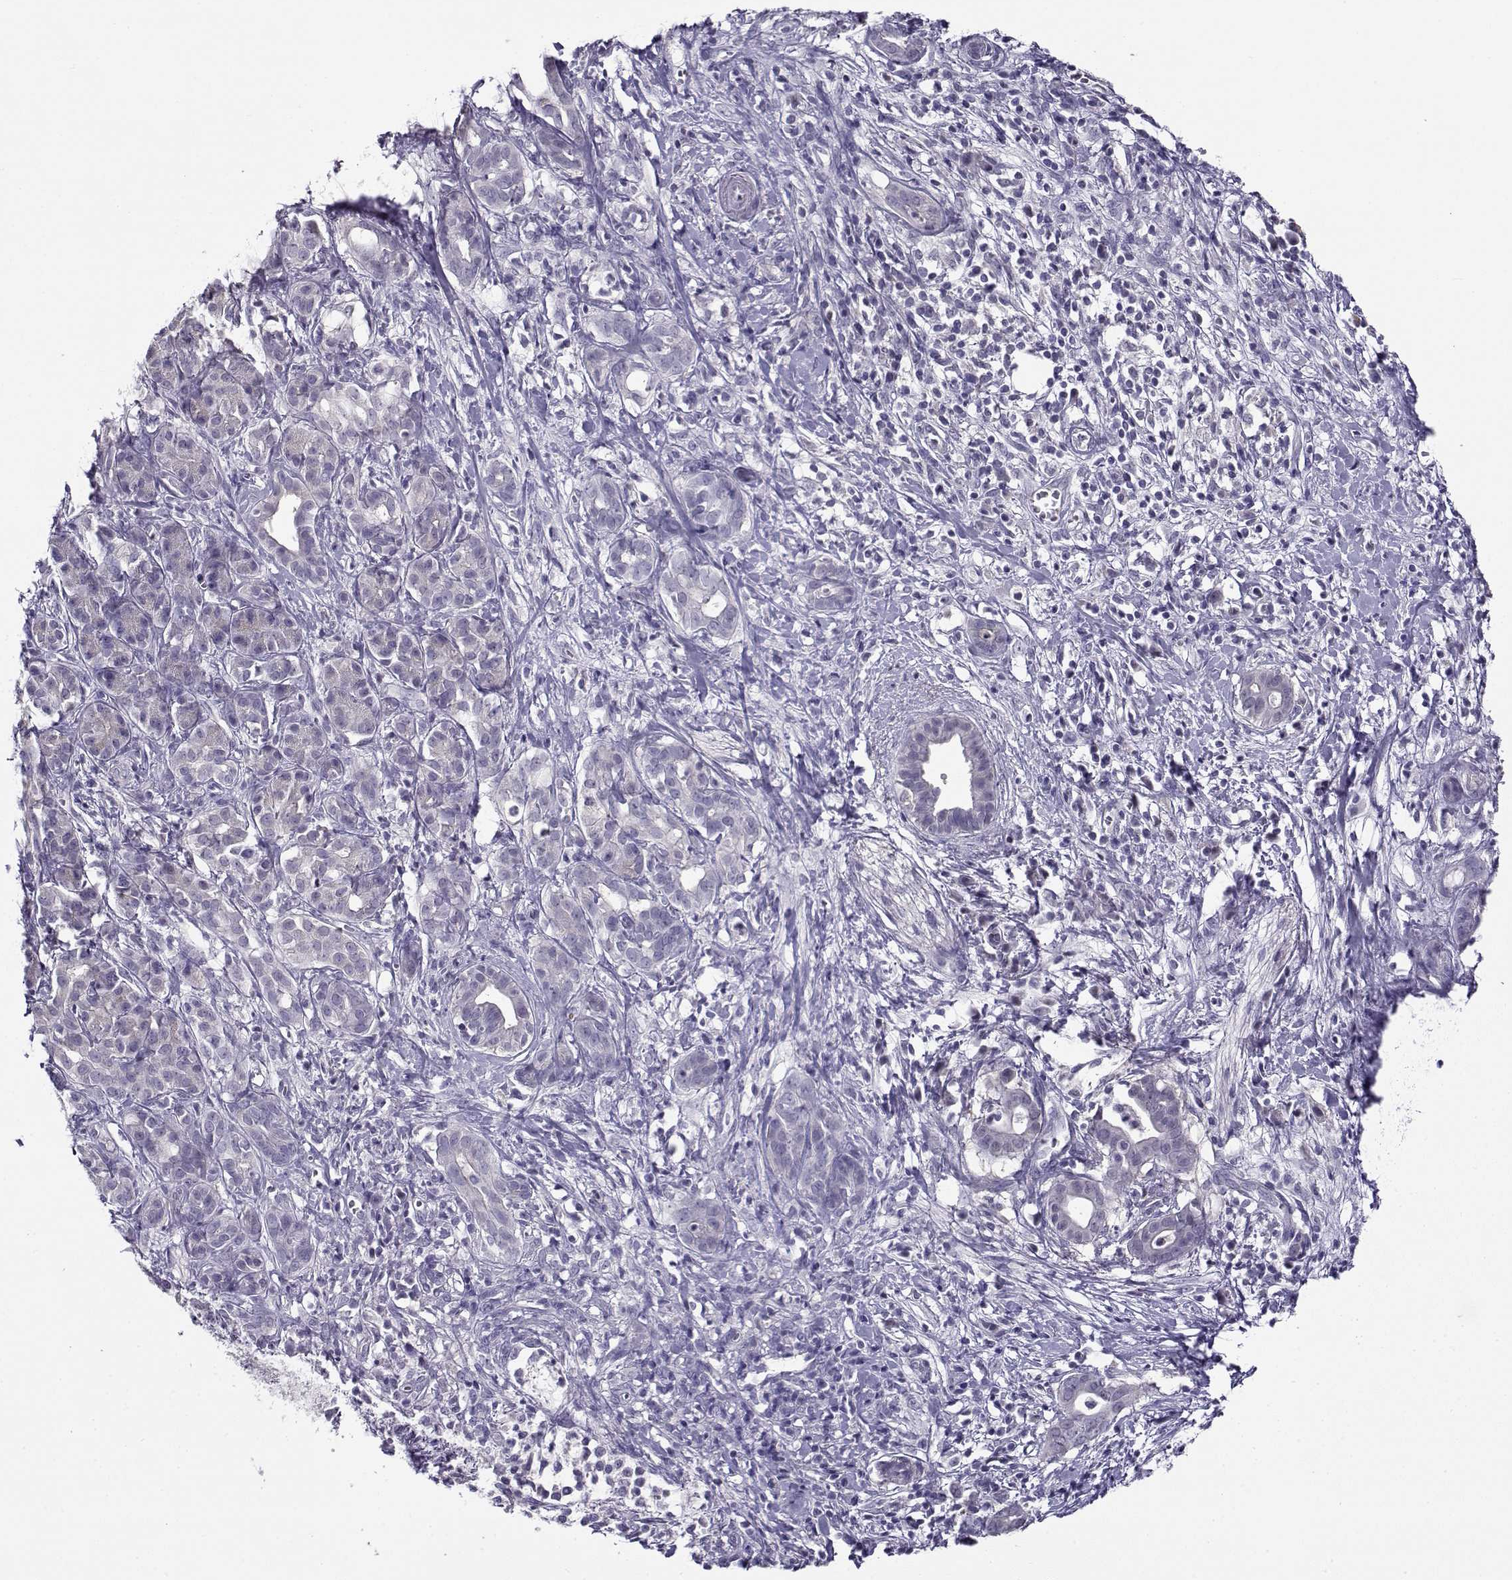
{"staining": {"intensity": "negative", "quantity": "none", "location": "none"}, "tissue": "pancreatic cancer", "cell_type": "Tumor cells", "image_type": "cancer", "snomed": [{"axis": "morphology", "description": "Adenocarcinoma, NOS"}, {"axis": "topography", "description": "Pancreas"}], "caption": "Adenocarcinoma (pancreatic) was stained to show a protein in brown. There is no significant expression in tumor cells. (DAB immunohistochemistry (IHC), high magnification).", "gene": "FEZF1", "patient": {"sex": "male", "age": 61}}